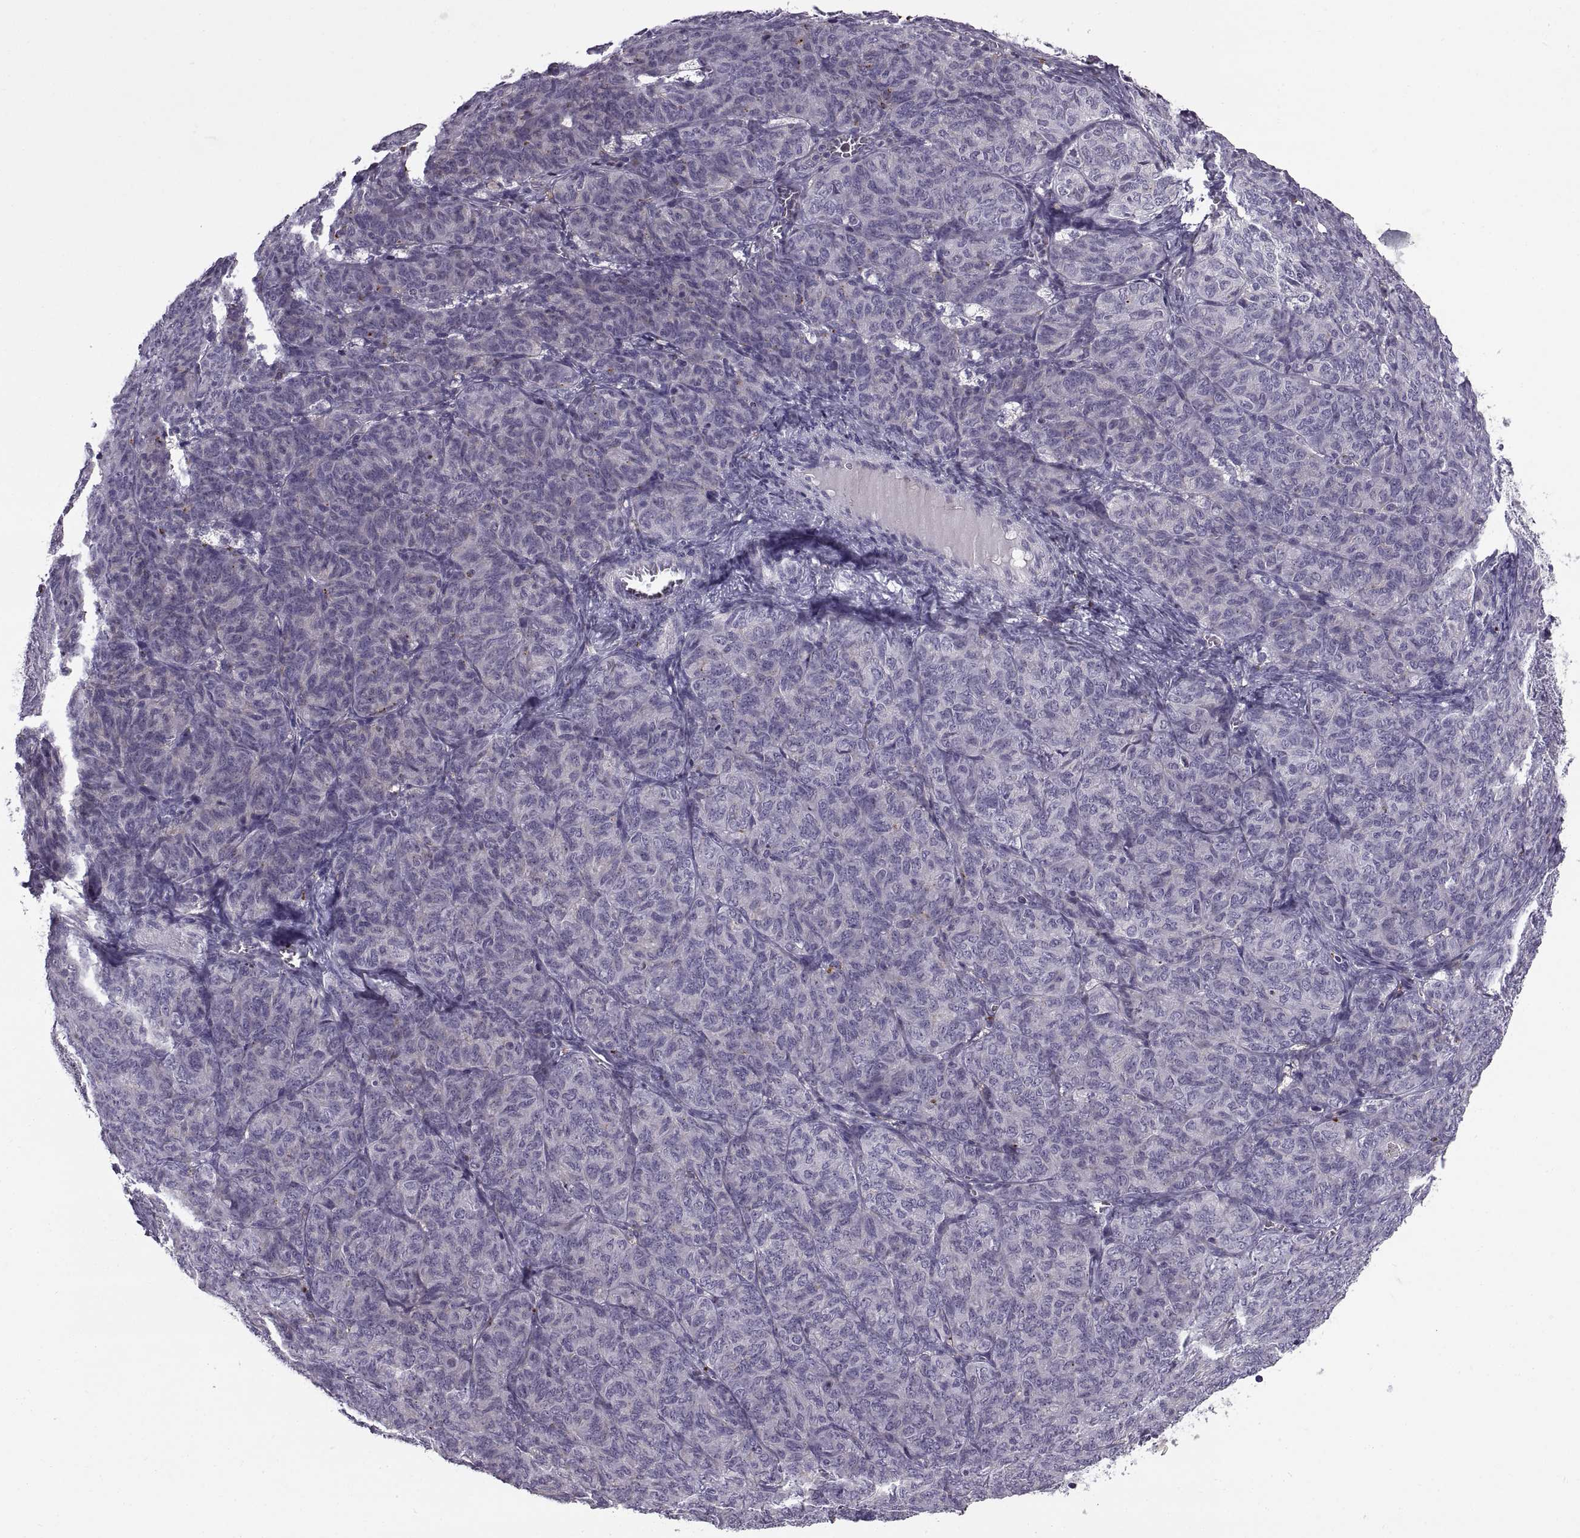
{"staining": {"intensity": "negative", "quantity": "none", "location": "none"}, "tissue": "ovarian cancer", "cell_type": "Tumor cells", "image_type": "cancer", "snomed": [{"axis": "morphology", "description": "Carcinoma, endometroid"}, {"axis": "topography", "description": "Ovary"}], "caption": "A high-resolution image shows immunohistochemistry (IHC) staining of ovarian endometroid carcinoma, which demonstrates no significant positivity in tumor cells.", "gene": "CALCR", "patient": {"sex": "female", "age": 80}}